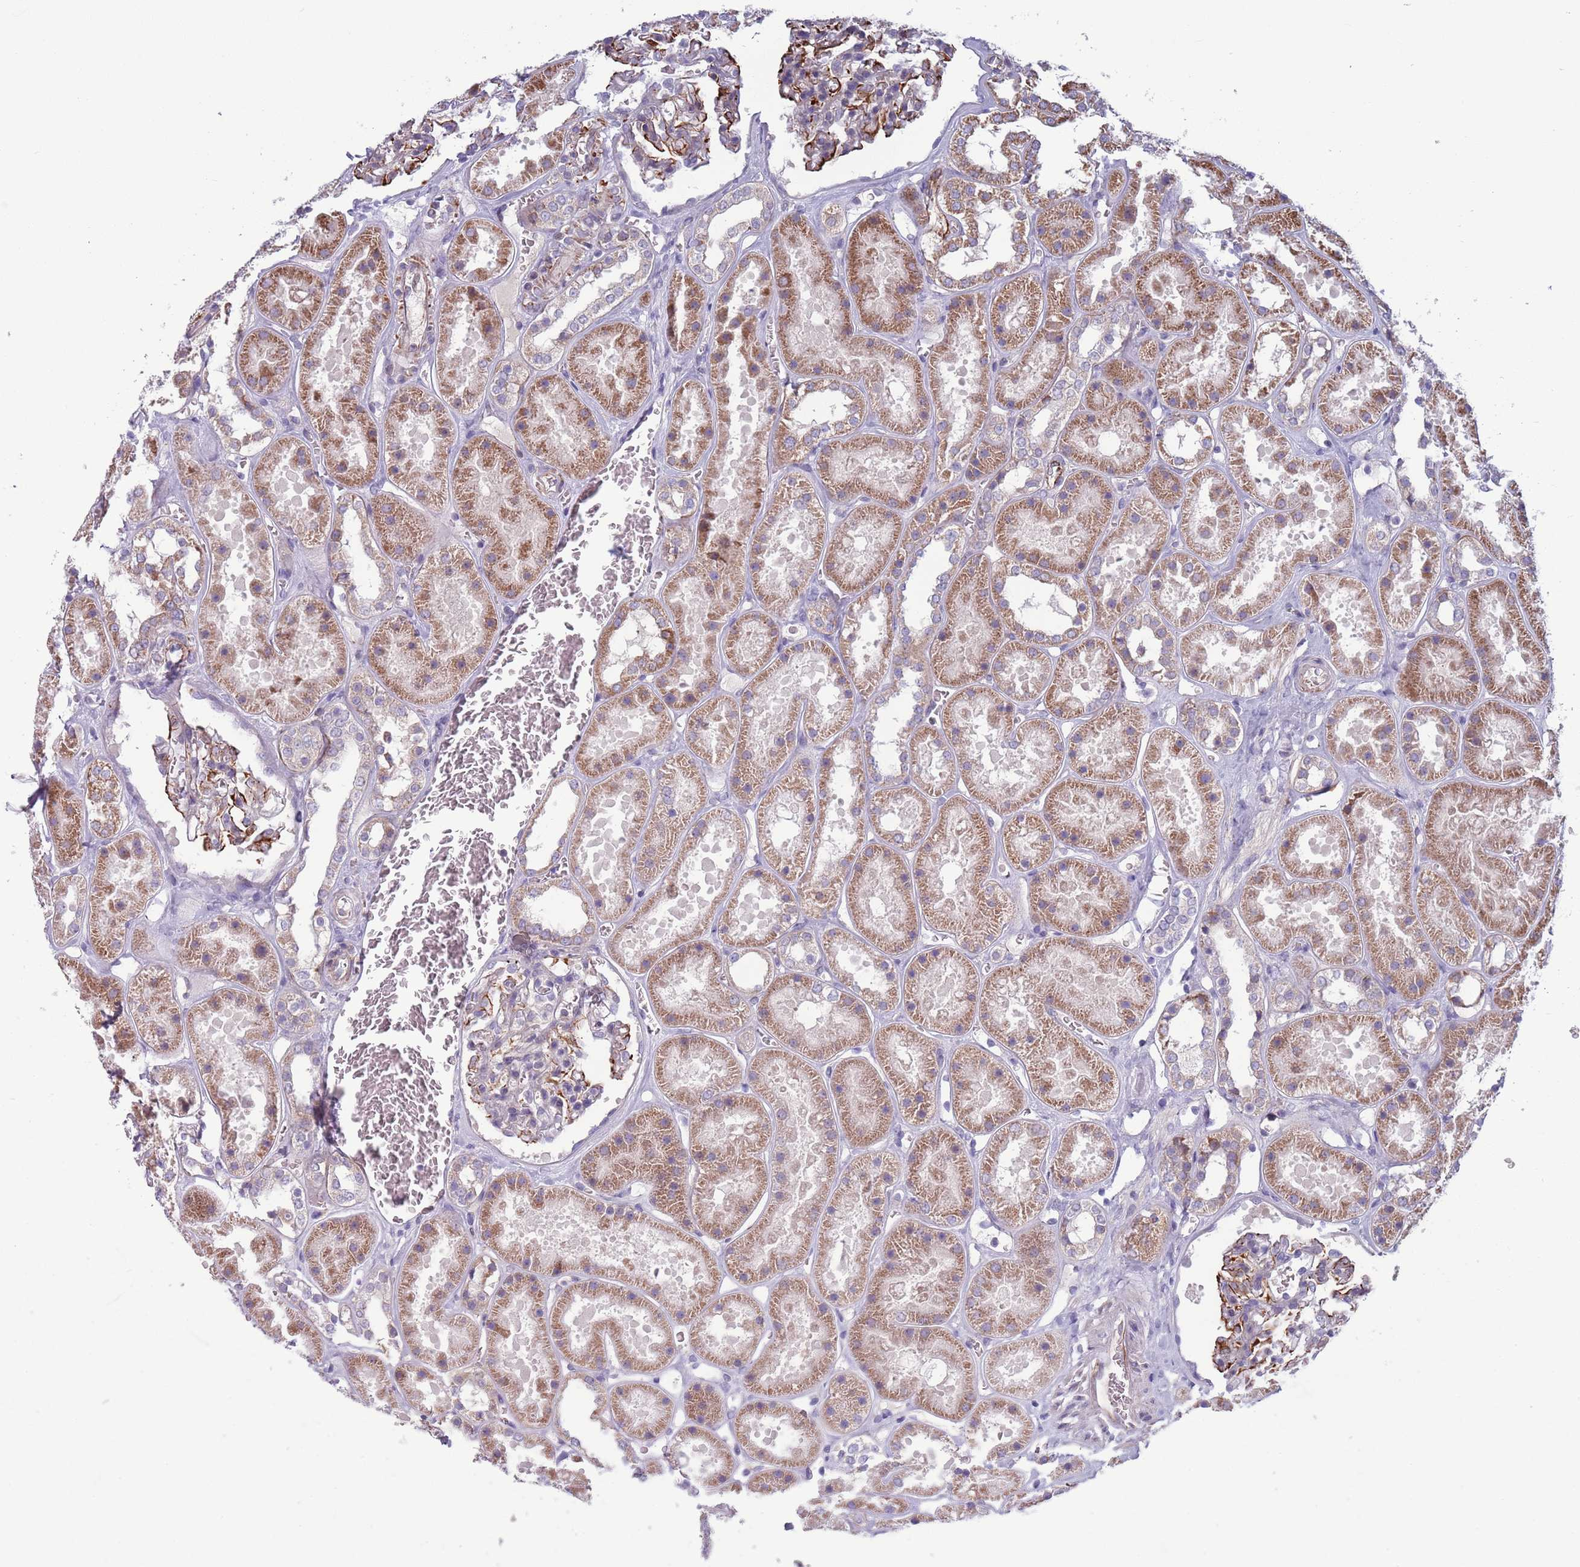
{"staining": {"intensity": "moderate", "quantity": "<25%", "location": "cytoplasmic/membranous"}, "tissue": "kidney", "cell_type": "Cells in glomeruli", "image_type": "normal", "snomed": [{"axis": "morphology", "description": "Normal tissue, NOS"}, {"axis": "topography", "description": "Kidney"}], "caption": "Immunohistochemical staining of unremarkable human kidney shows low levels of moderate cytoplasmic/membranous staining in approximately <25% of cells in glomeruli. (DAB (3,3'-diaminobenzidine) = brown stain, brightfield microscopy at high magnification).", "gene": "TYW1B", "patient": {"sex": "female", "age": 41}}